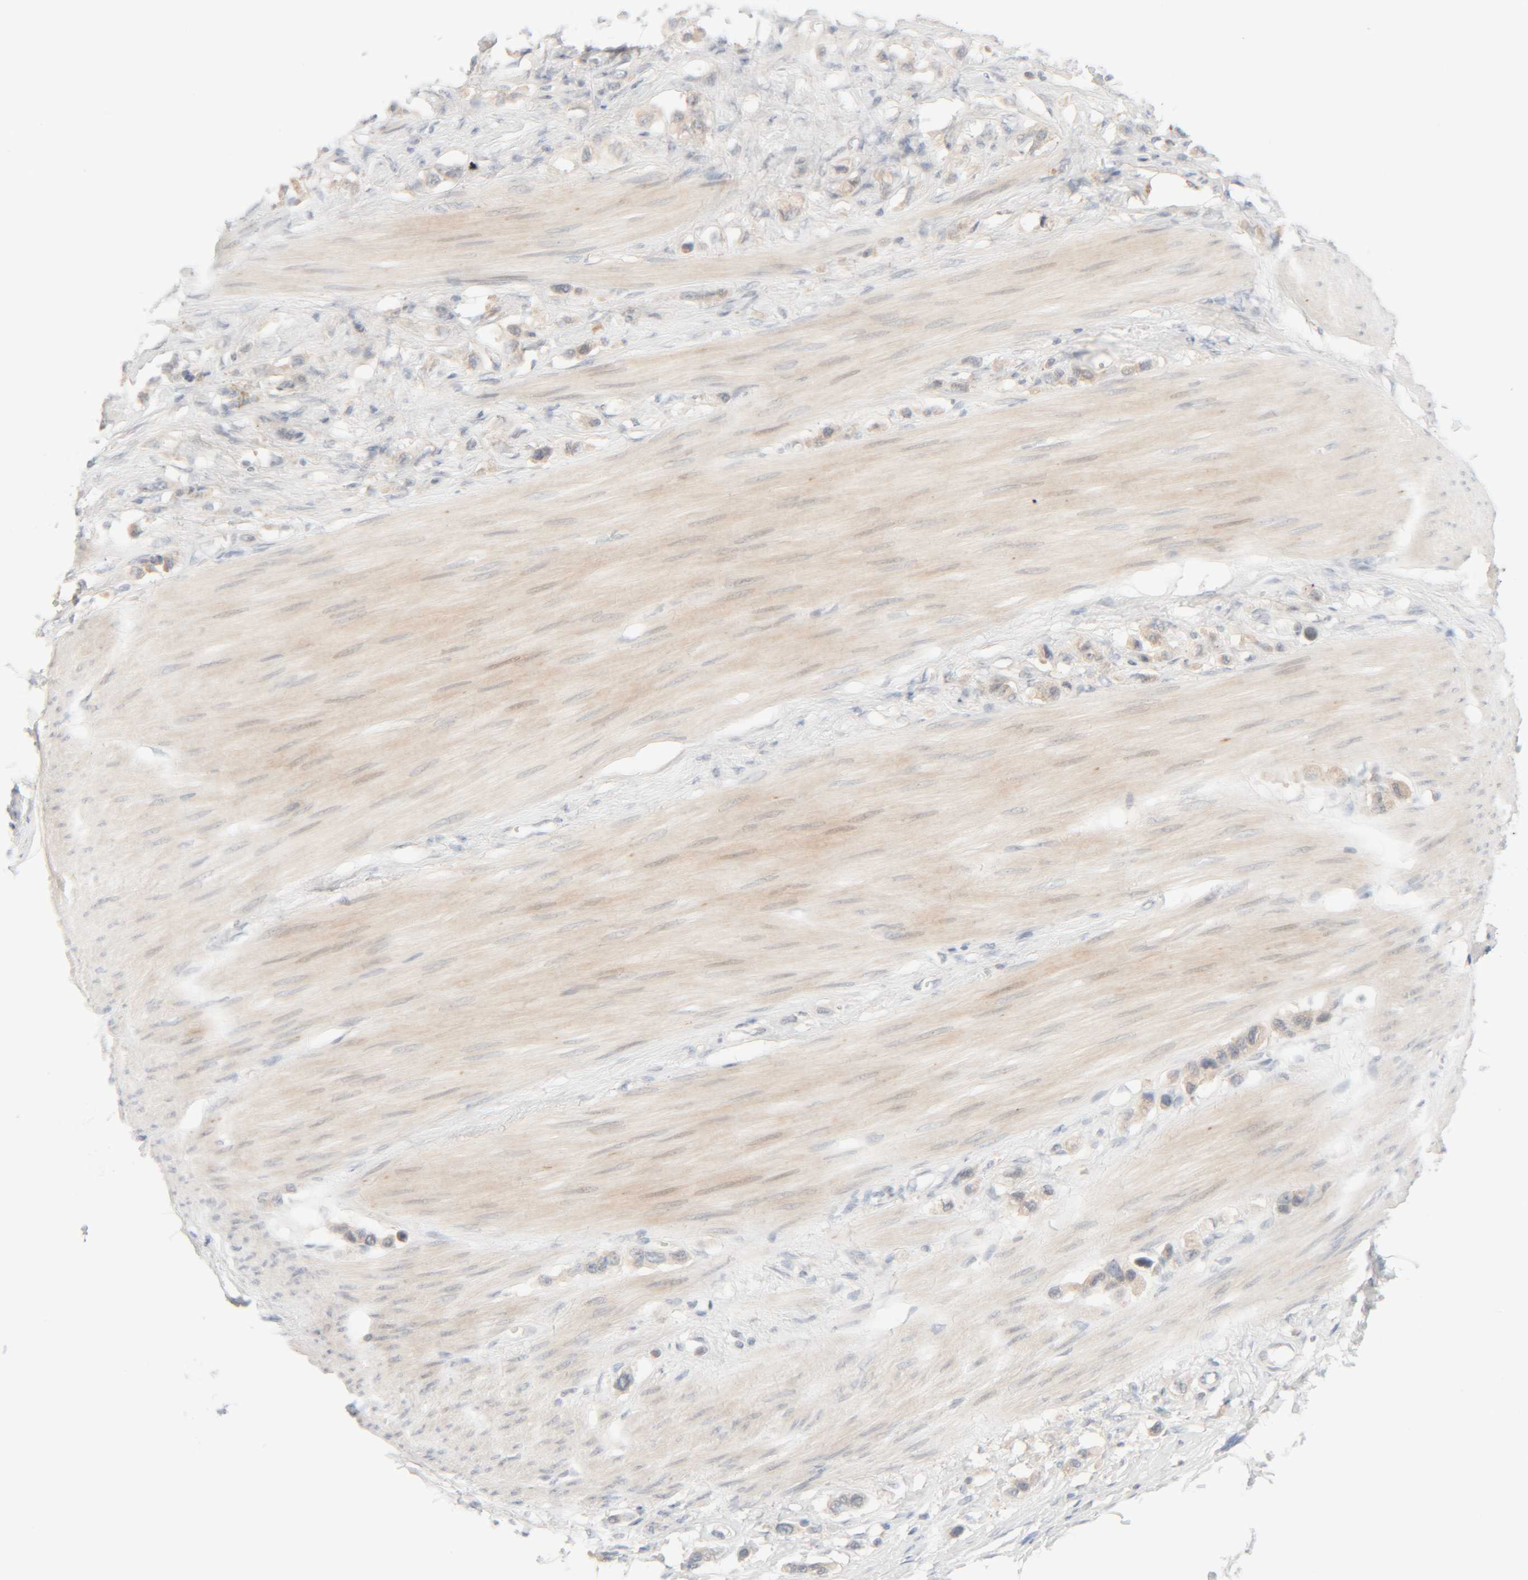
{"staining": {"intensity": "weak", "quantity": "<25%", "location": "cytoplasmic/membranous"}, "tissue": "stomach cancer", "cell_type": "Tumor cells", "image_type": "cancer", "snomed": [{"axis": "morphology", "description": "Adenocarcinoma, NOS"}, {"axis": "topography", "description": "Stomach"}], "caption": "A photomicrograph of human stomach cancer is negative for staining in tumor cells.", "gene": "CHKA", "patient": {"sex": "female", "age": 65}}